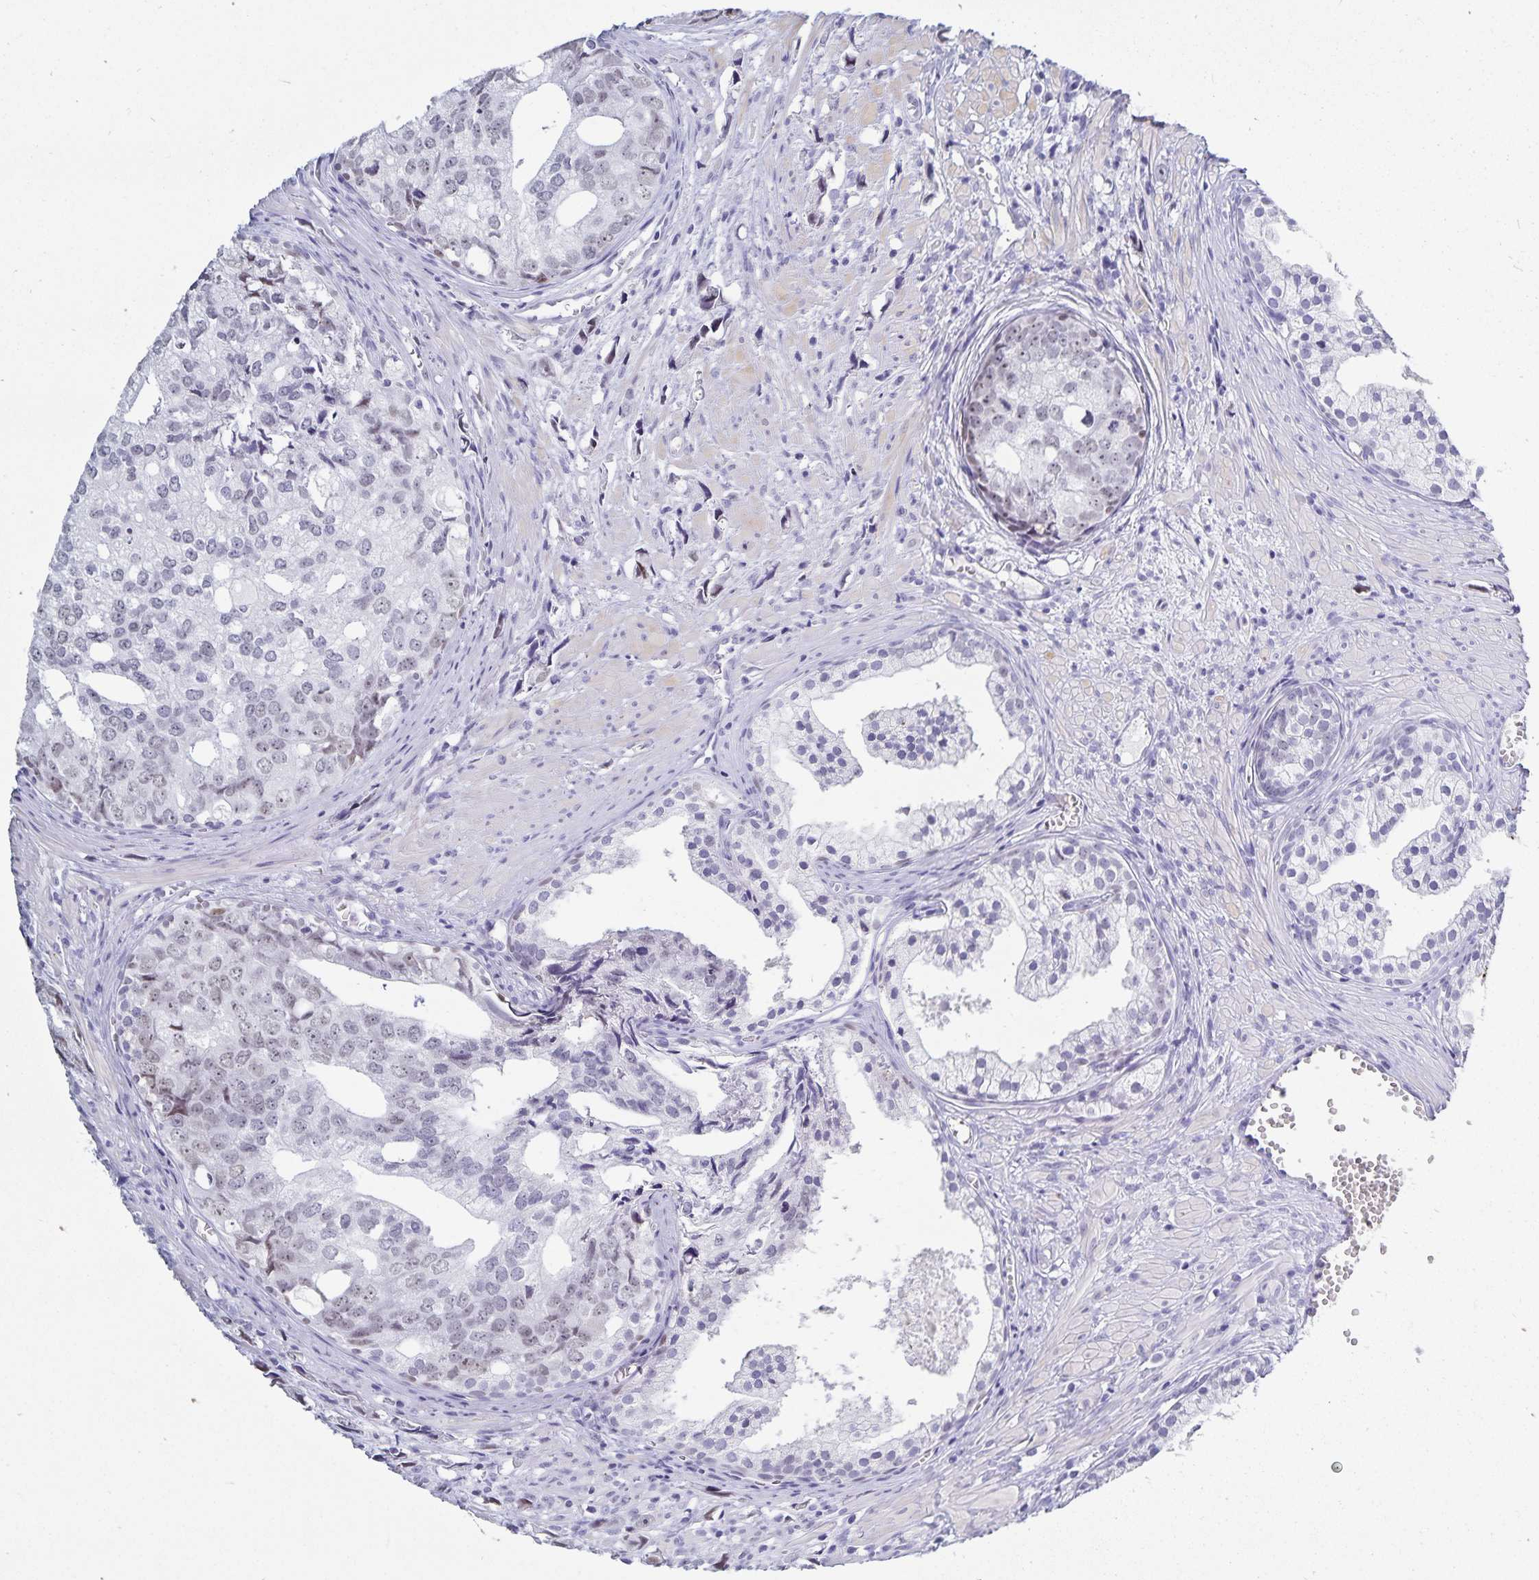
{"staining": {"intensity": "negative", "quantity": "none", "location": "none"}, "tissue": "prostate cancer", "cell_type": "Tumor cells", "image_type": "cancer", "snomed": [{"axis": "morphology", "description": "Adenocarcinoma, High grade"}, {"axis": "topography", "description": "Prostate"}], "caption": "High power microscopy photomicrograph of an IHC micrograph of prostate adenocarcinoma (high-grade), revealing no significant positivity in tumor cells.", "gene": "HMGB3", "patient": {"sex": "male", "age": 58}}